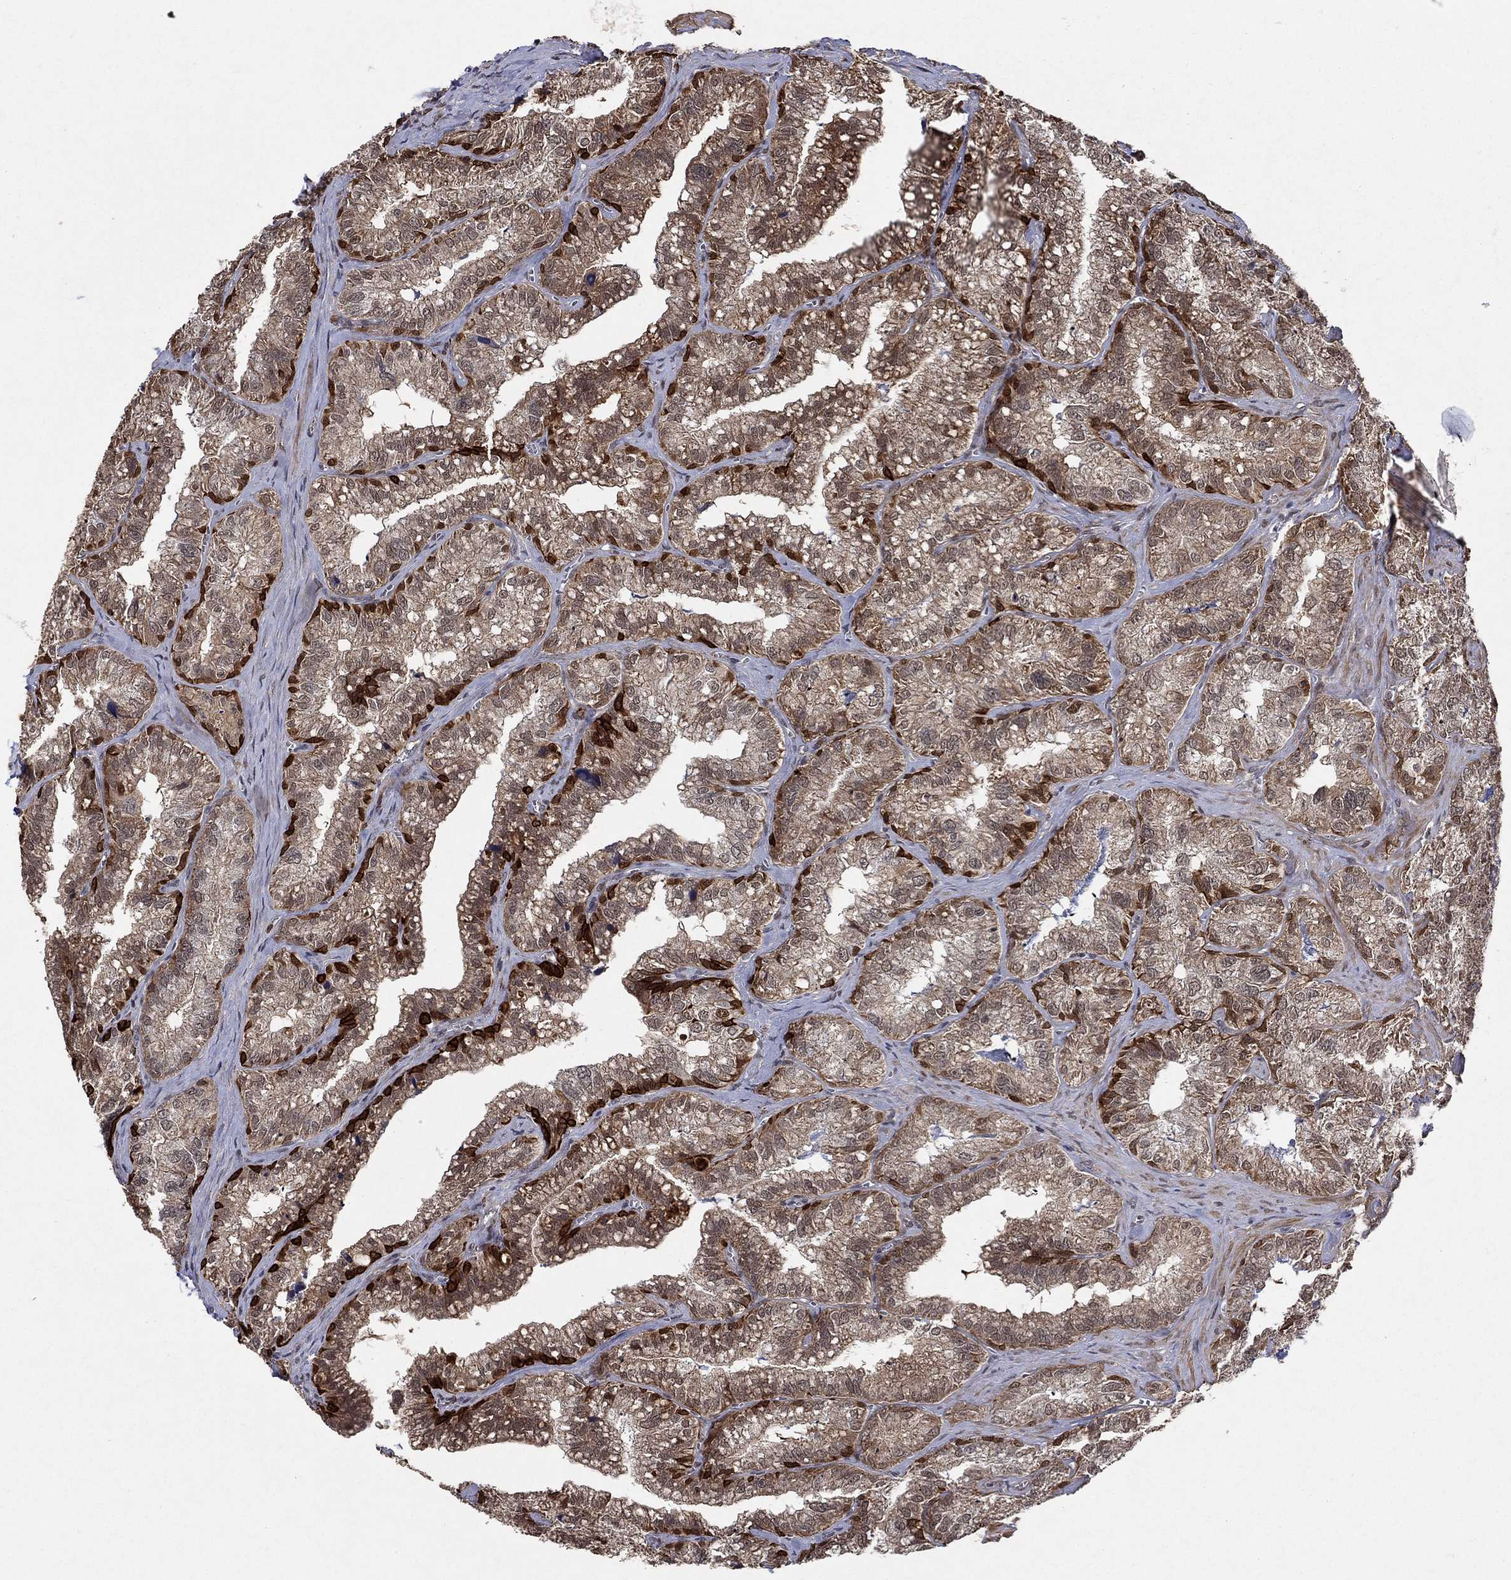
{"staining": {"intensity": "weak", "quantity": ">75%", "location": "cytoplasmic/membranous"}, "tissue": "seminal vesicle", "cell_type": "Glandular cells", "image_type": "normal", "snomed": [{"axis": "morphology", "description": "Normal tissue, NOS"}, {"axis": "topography", "description": "Seminal veicle"}], "caption": "This photomicrograph reveals immunohistochemistry staining of benign human seminal vesicle, with low weak cytoplasmic/membranous positivity in about >75% of glandular cells.", "gene": "CCDC66", "patient": {"sex": "male", "age": 57}}